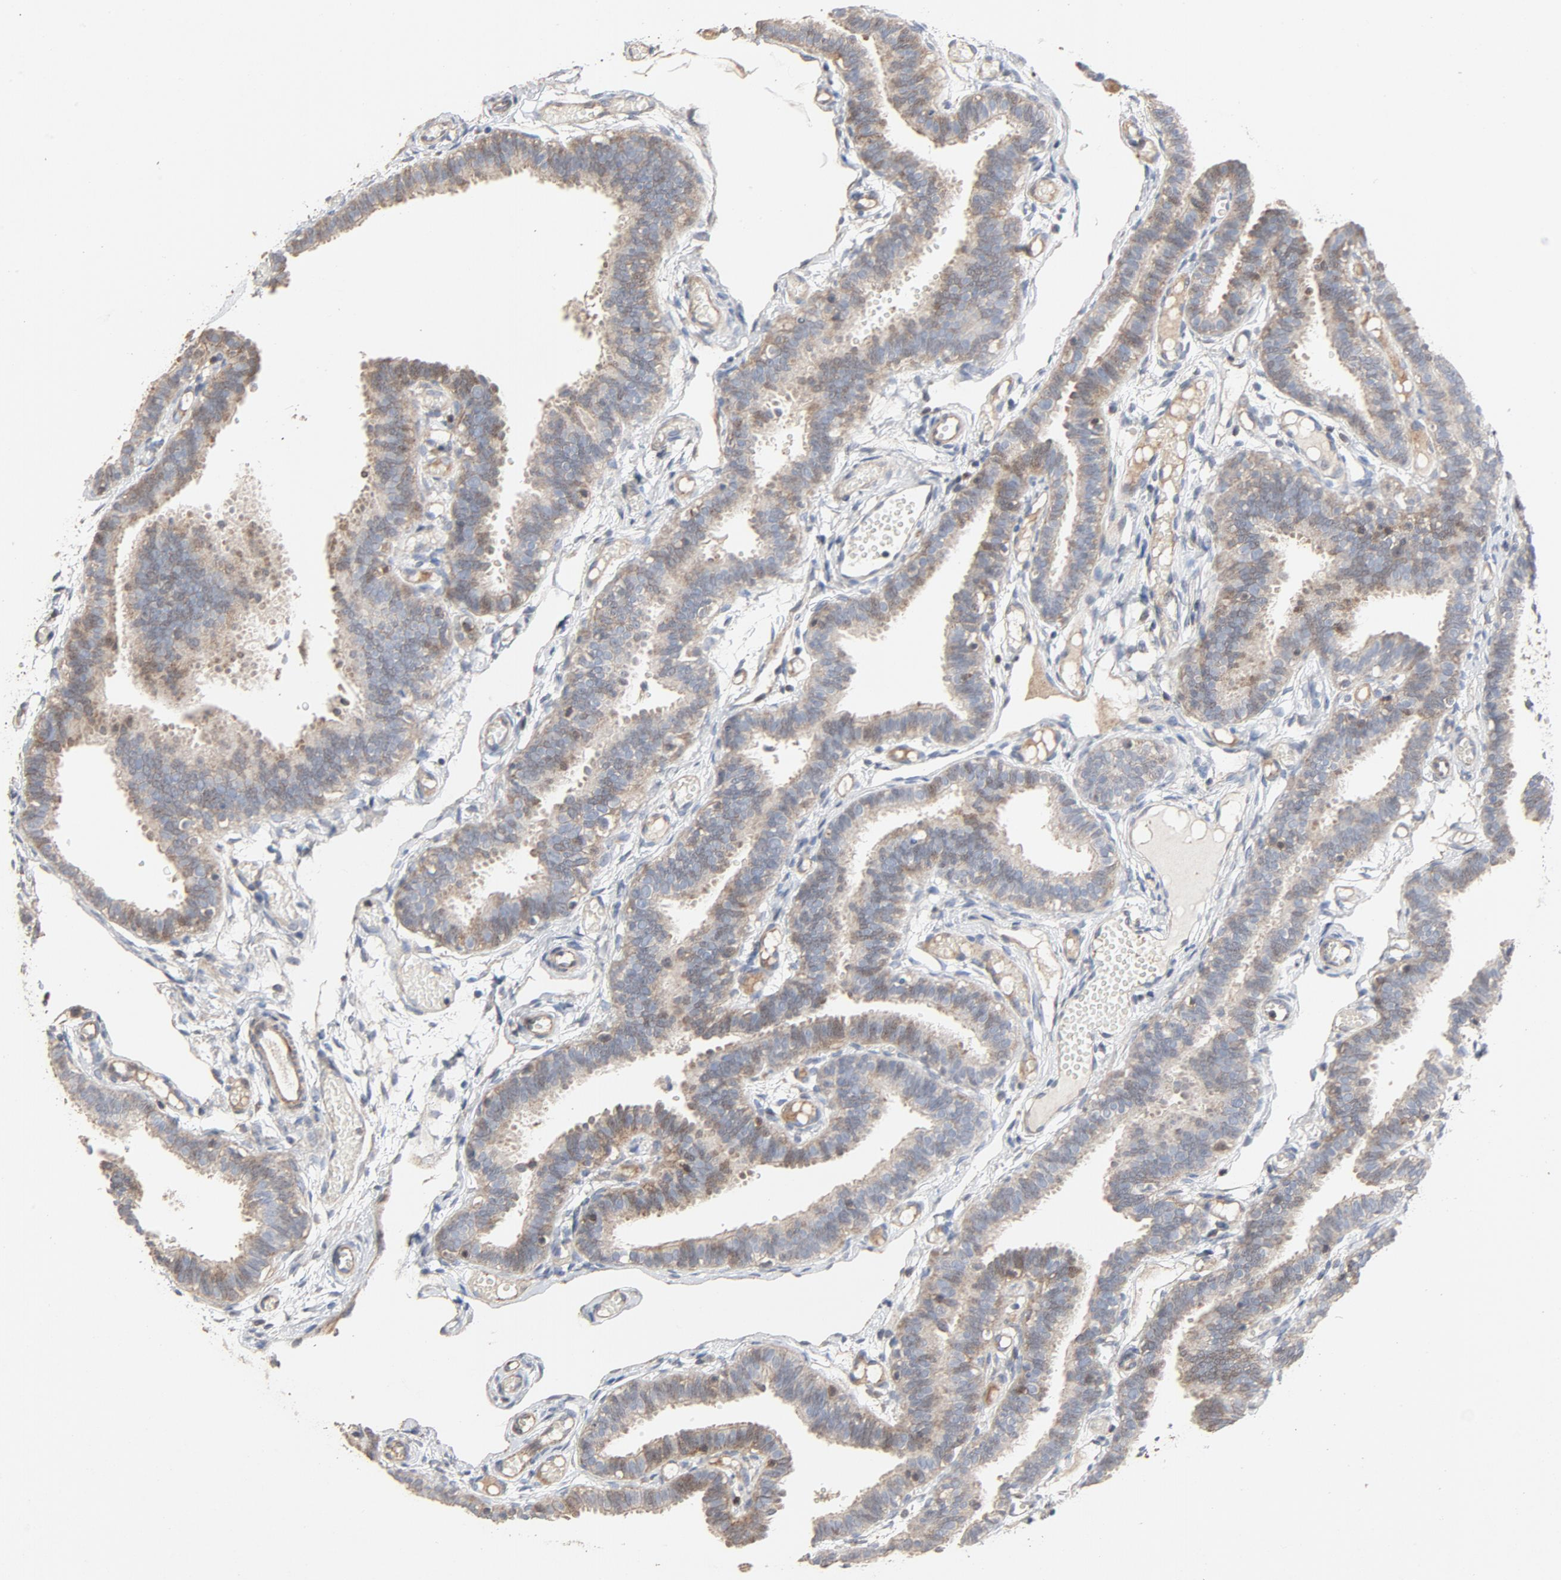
{"staining": {"intensity": "weak", "quantity": ">75%", "location": "cytoplasmic/membranous"}, "tissue": "fallopian tube", "cell_type": "Glandular cells", "image_type": "normal", "snomed": [{"axis": "morphology", "description": "Normal tissue, NOS"}, {"axis": "topography", "description": "Fallopian tube"}], "caption": "Protein expression by immunohistochemistry reveals weak cytoplasmic/membranous expression in approximately >75% of glandular cells in benign fallopian tube.", "gene": "CDK6", "patient": {"sex": "female", "age": 29}}